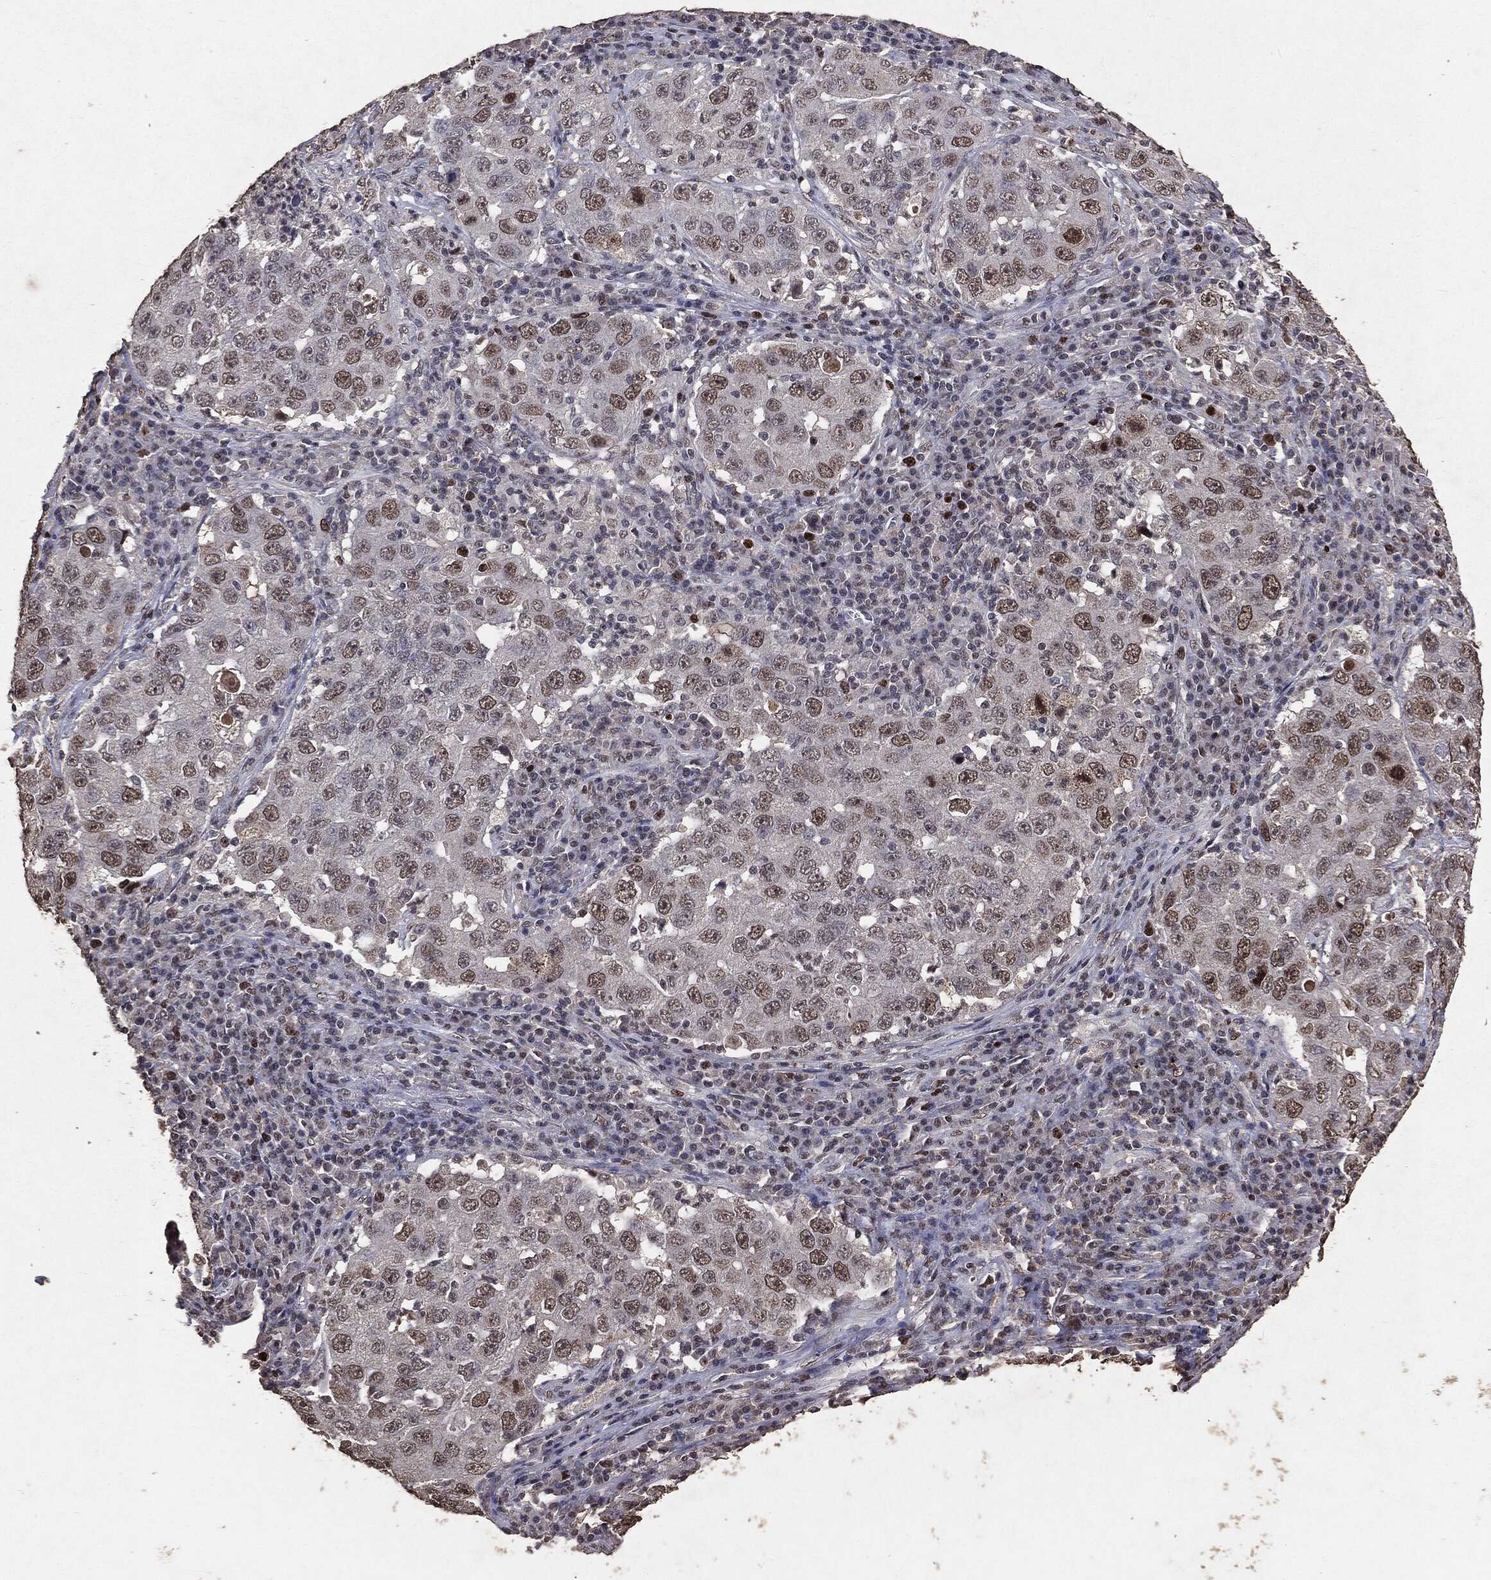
{"staining": {"intensity": "moderate", "quantity": "<25%", "location": "nuclear"}, "tissue": "lung cancer", "cell_type": "Tumor cells", "image_type": "cancer", "snomed": [{"axis": "morphology", "description": "Adenocarcinoma, NOS"}, {"axis": "topography", "description": "Lung"}], "caption": "Immunohistochemical staining of human lung cancer demonstrates low levels of moderate nuclear protein expression in approximately <25% of tumor cells. (brown staining indicates protein expression, while blue staining denotes nuclei).", "gene": "RAD18", "patient": {"sex": "male", "age": 73}}